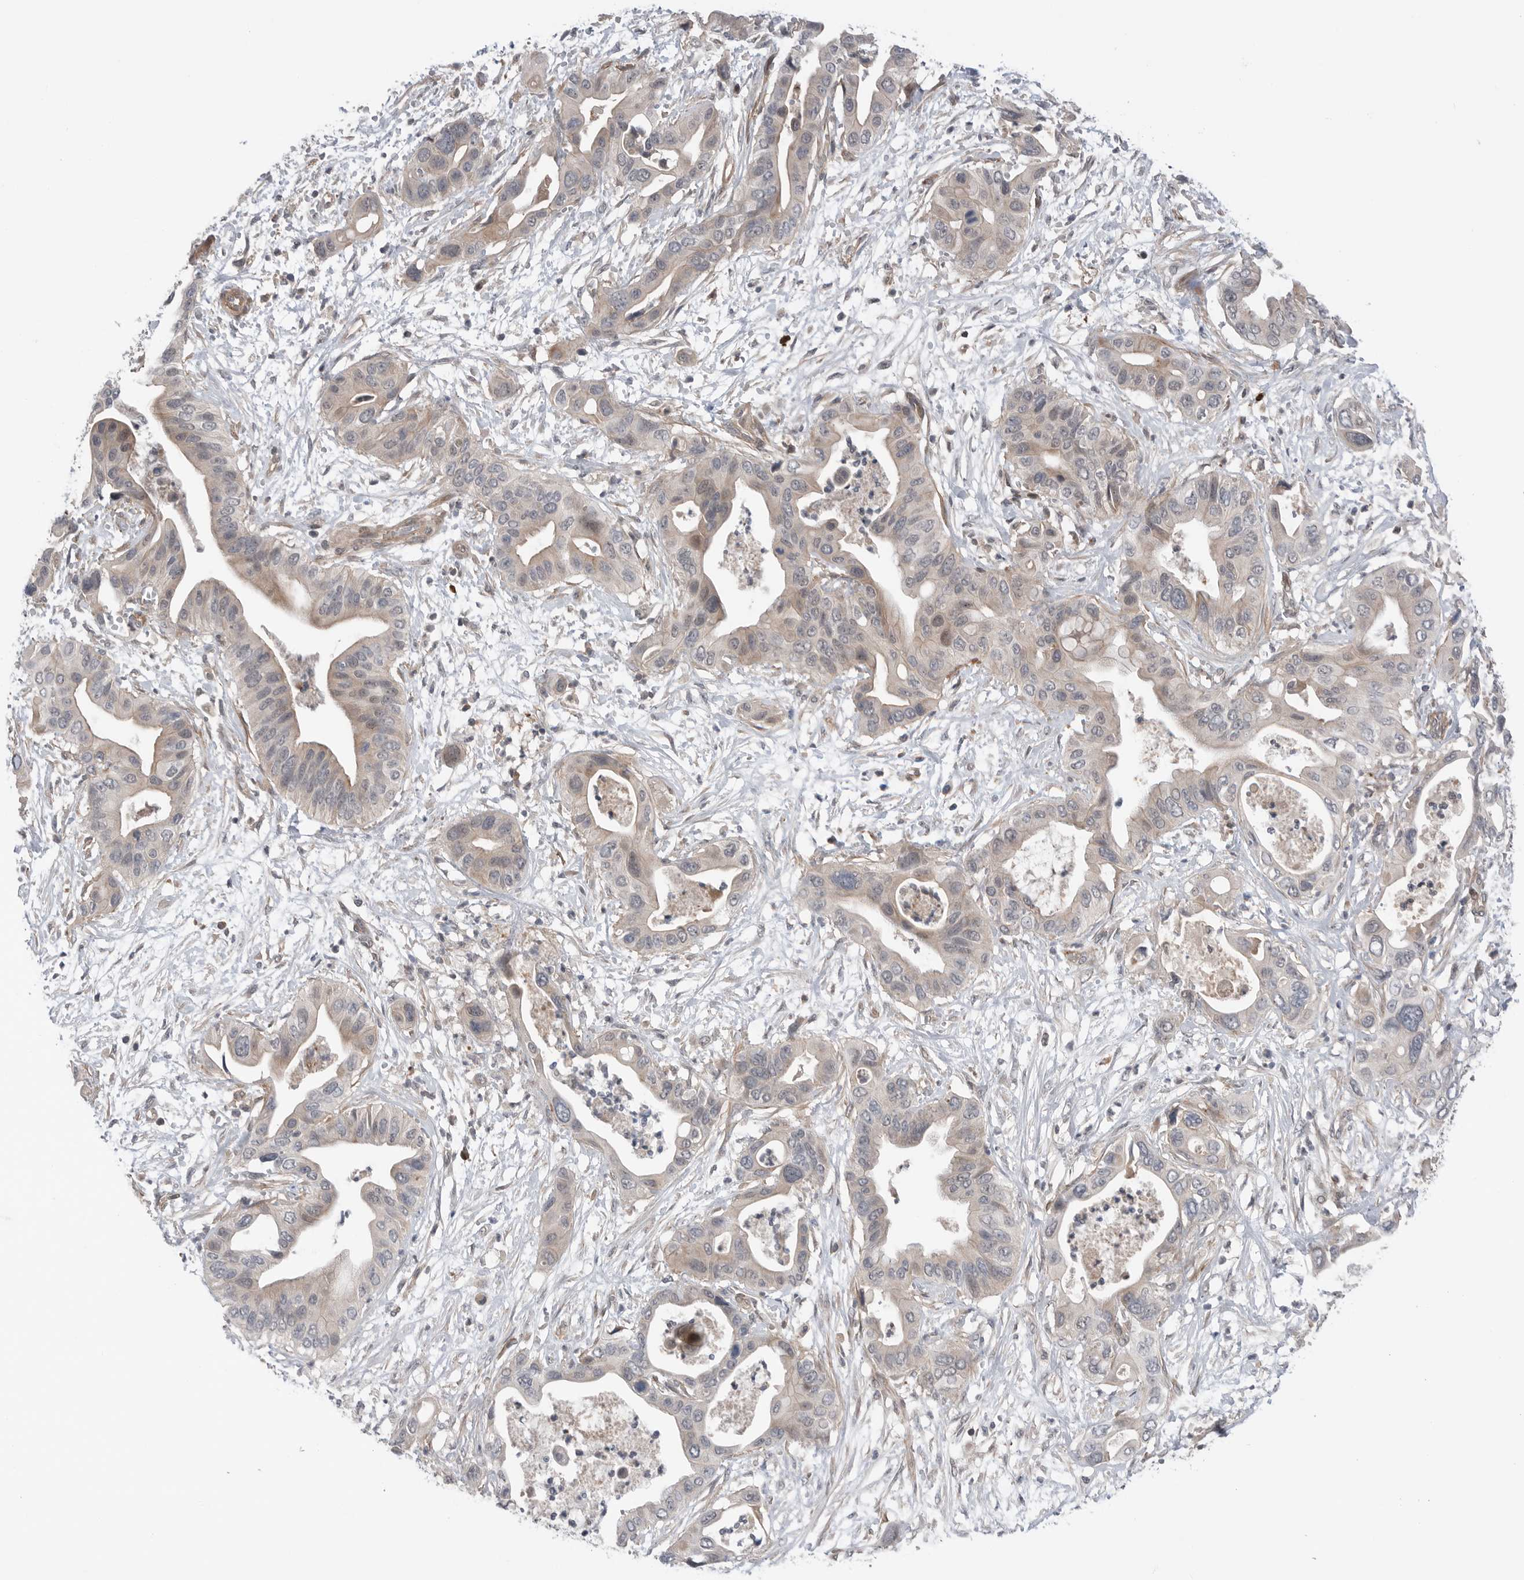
{"staining": {"intensity": "weak", "quantity": "<25%", "location": "cytoplasmic/membranous"}, "tissue": "pancreatic cancer", "cell_type": "Tumor cells", "image_type": "cancer", "snomed": [{"axis": "morphology", "description": "Adenocarcinoma, NOS"}, {"axis": "topography", "description": "Pancreas"}], "caption": "There is no significant expression in tumor cells of pancreatic adenocarcinoma.", "gene": "PEAK1", "patient": {"sex": "male", "age": 66}}